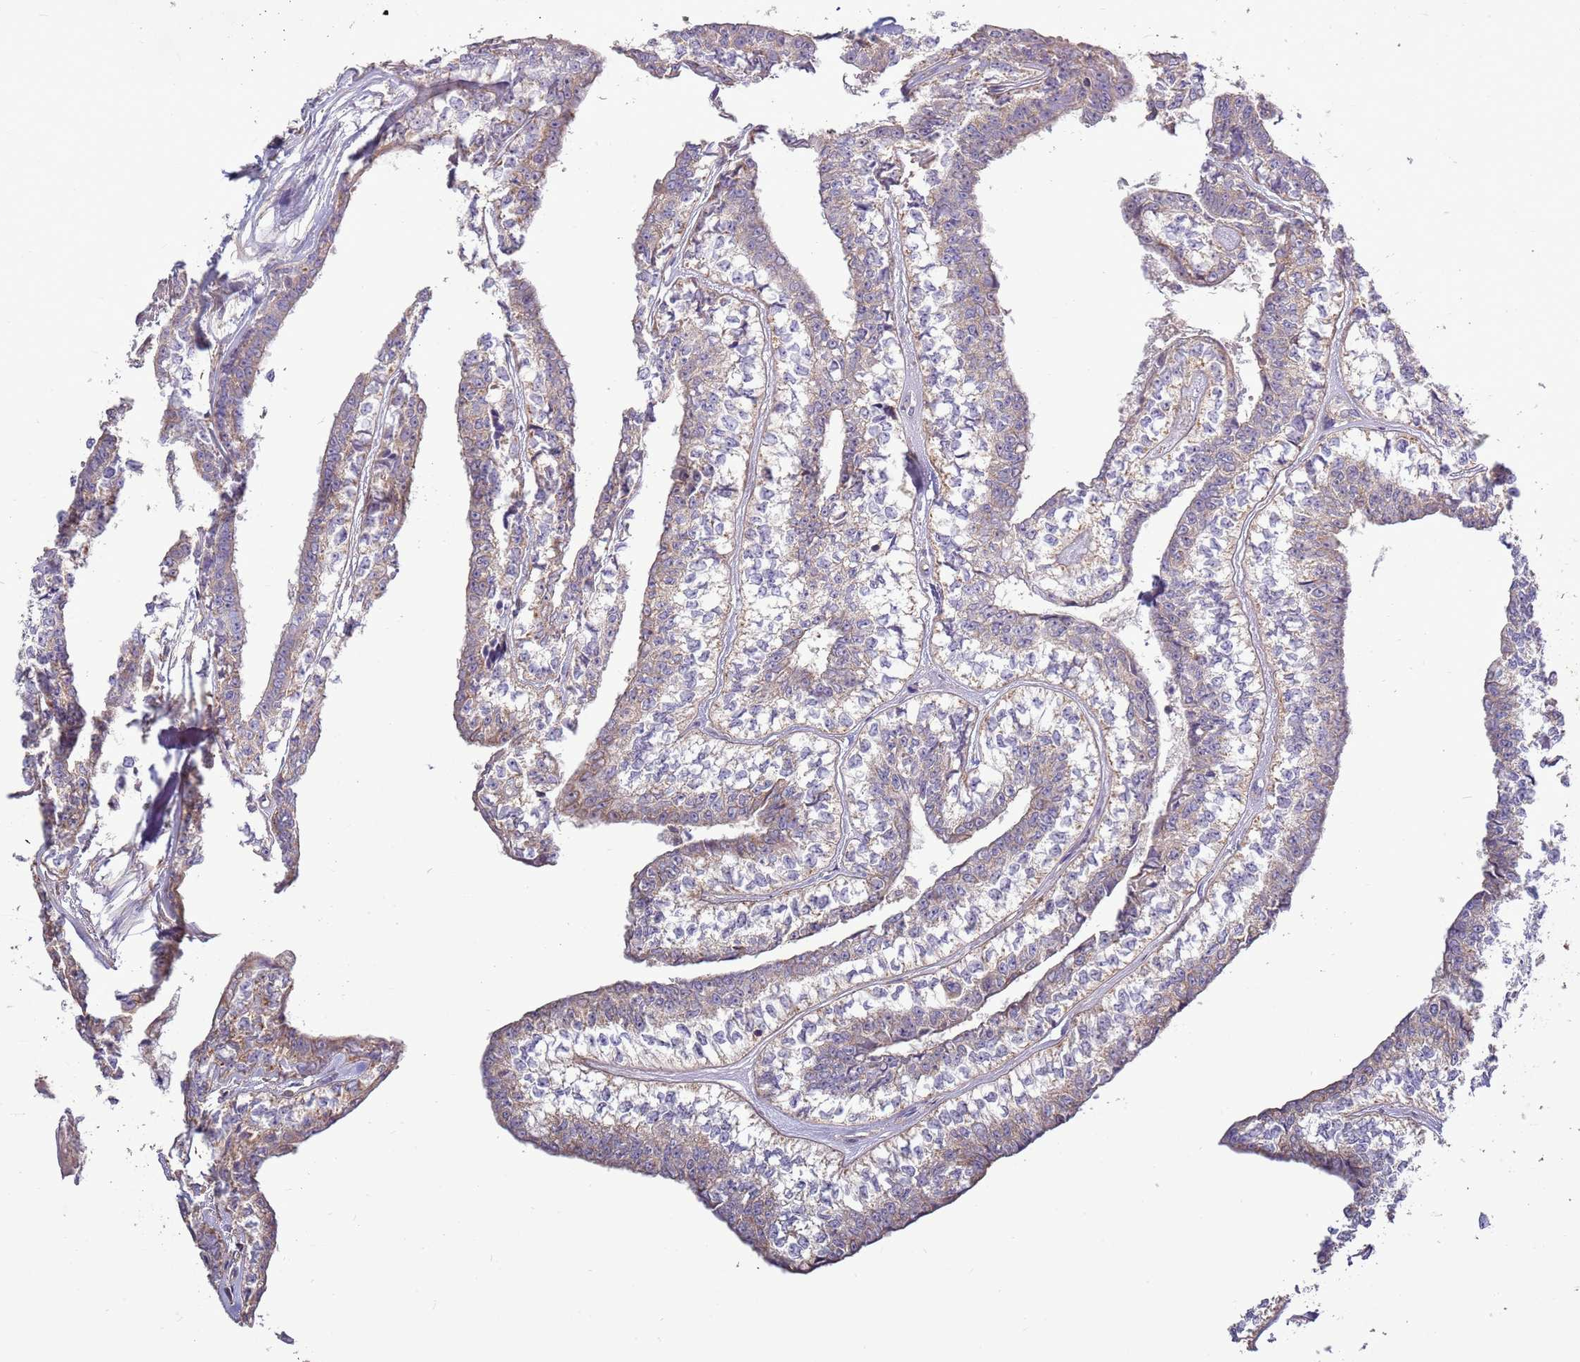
{"staining": {"intensity": "negative", "quantity": "none", "location": "none"}, "tissue": "head and neck cancer", "cell_type": "Tumor cells", "image_type": "cancer", "snomed": [{"axis": "morphology", "description": "Adenocarcinoma, NOS"}, {"axis": "topography", "description": "Head-Neck"}], "caption": "High magnification brightfield microscopy of head and neck cancer (adenocarcinoma) stained with DAB (3,3'-diaminobenzidine) (brown) and counterstained with hematoxylin (blue): tumor cells show no significant positivity. The staining was performed using DAB to visualize the protein expression in brown, while the nuclei were stained in blue with hematoxylin (Magnification: 20x).", "gene": "EVA1B", "patient": {"sex": "female", "age": 73}}